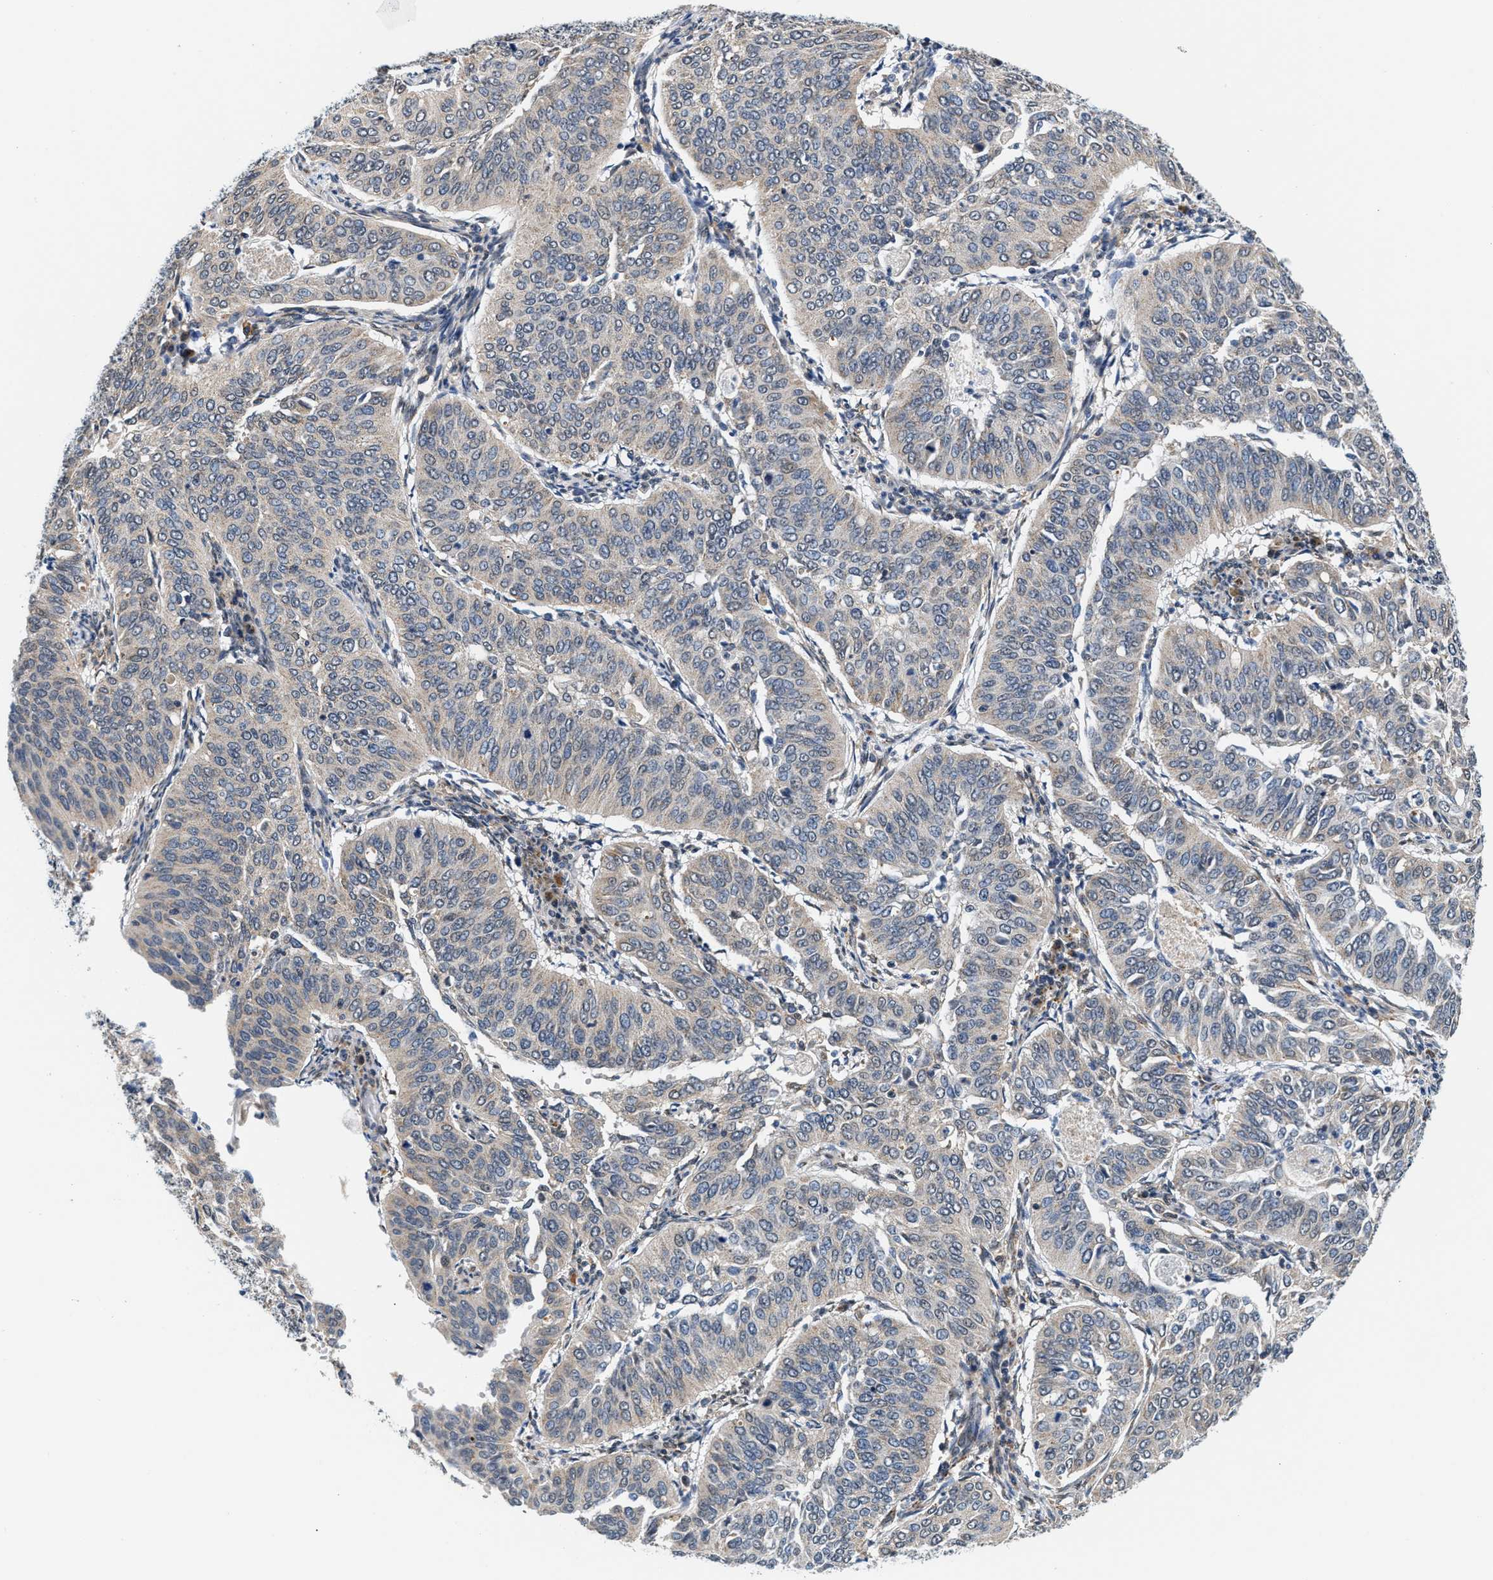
{"staining": {"intensity": "negative", "quantity": "none", "location": "none"}, "tissue": "cervical cancer", "cell_type": "Tumor cells", "image_type": "cancer", "snomed": [{"axis": "morphology", "description": "Normal tissue, NOS"}, {"axis": "morphology", "description": "Squamous cell carcinoma, NOS"}, {"axis": "topography", "description": "Cervix"}], "caption": "Immunohistochemical staining of cervical cancer displays no significant positivity in tumor cells. (DAB IHC with hematoxylin counter stain).", "gene": "KCNMB2", "patient": {"sex": "female", "age": 39}}